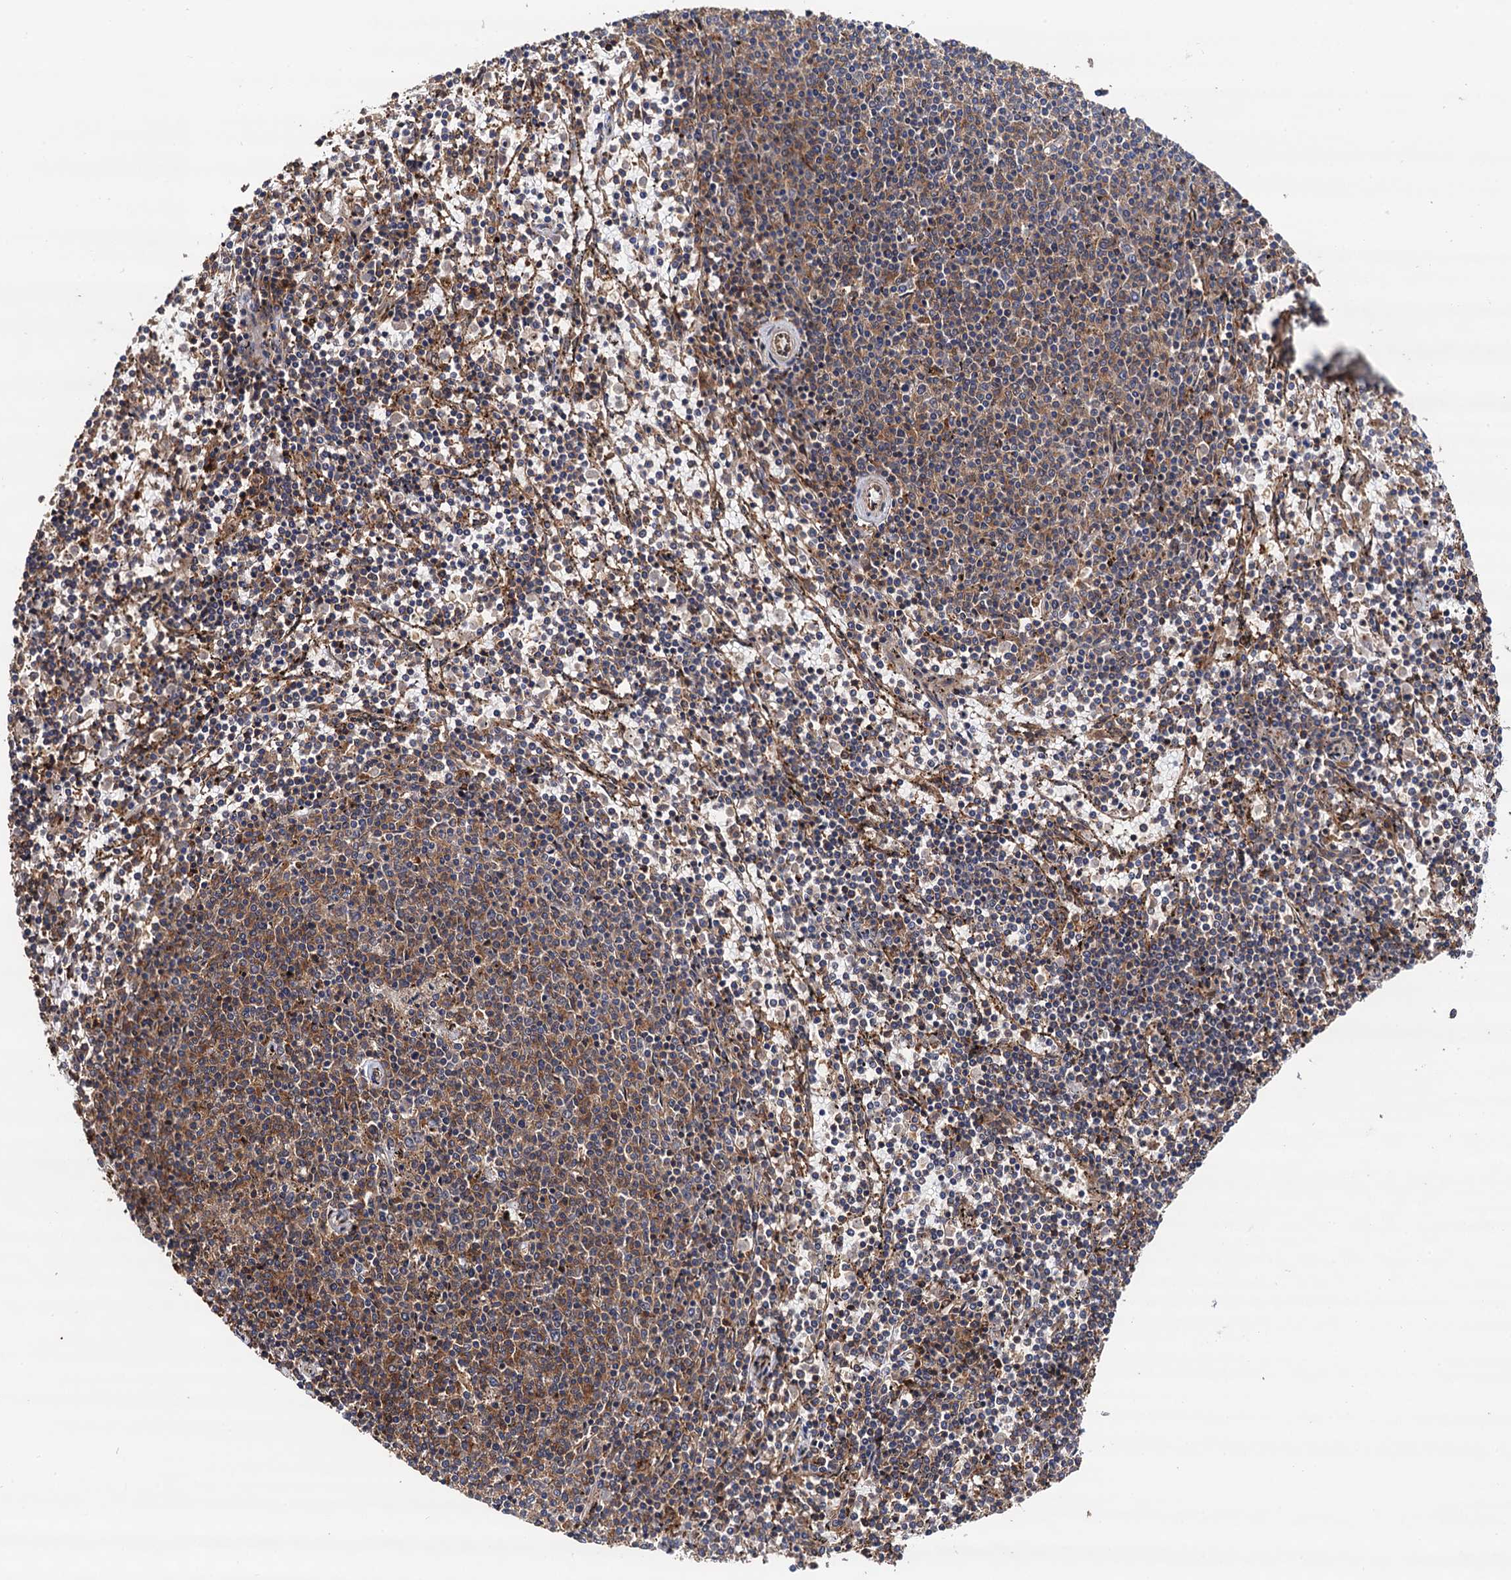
{"staining": {"intensity": "moderate", "quantity": "<25%", "location": "cytoplasmic/membranous"}, "tissue": "lymphoma", "cell_type": "Tumor cells", "image_type": "cancer", "snomed": [{"axis": "morphology", "description": "Malignant lymphoma, non-Hodgkin's type, Low grade"}, {"axis": "topography", "description": "Spleen"}], "caption": "The photomicrograph exhibits immunohistochemical staining of lymphoma. There is moderate cytoplasmic/membranous staining is seen in about <25% of tumor cells.", "gene": "BORA", "patient": {"sex": "female", "age": 50}}